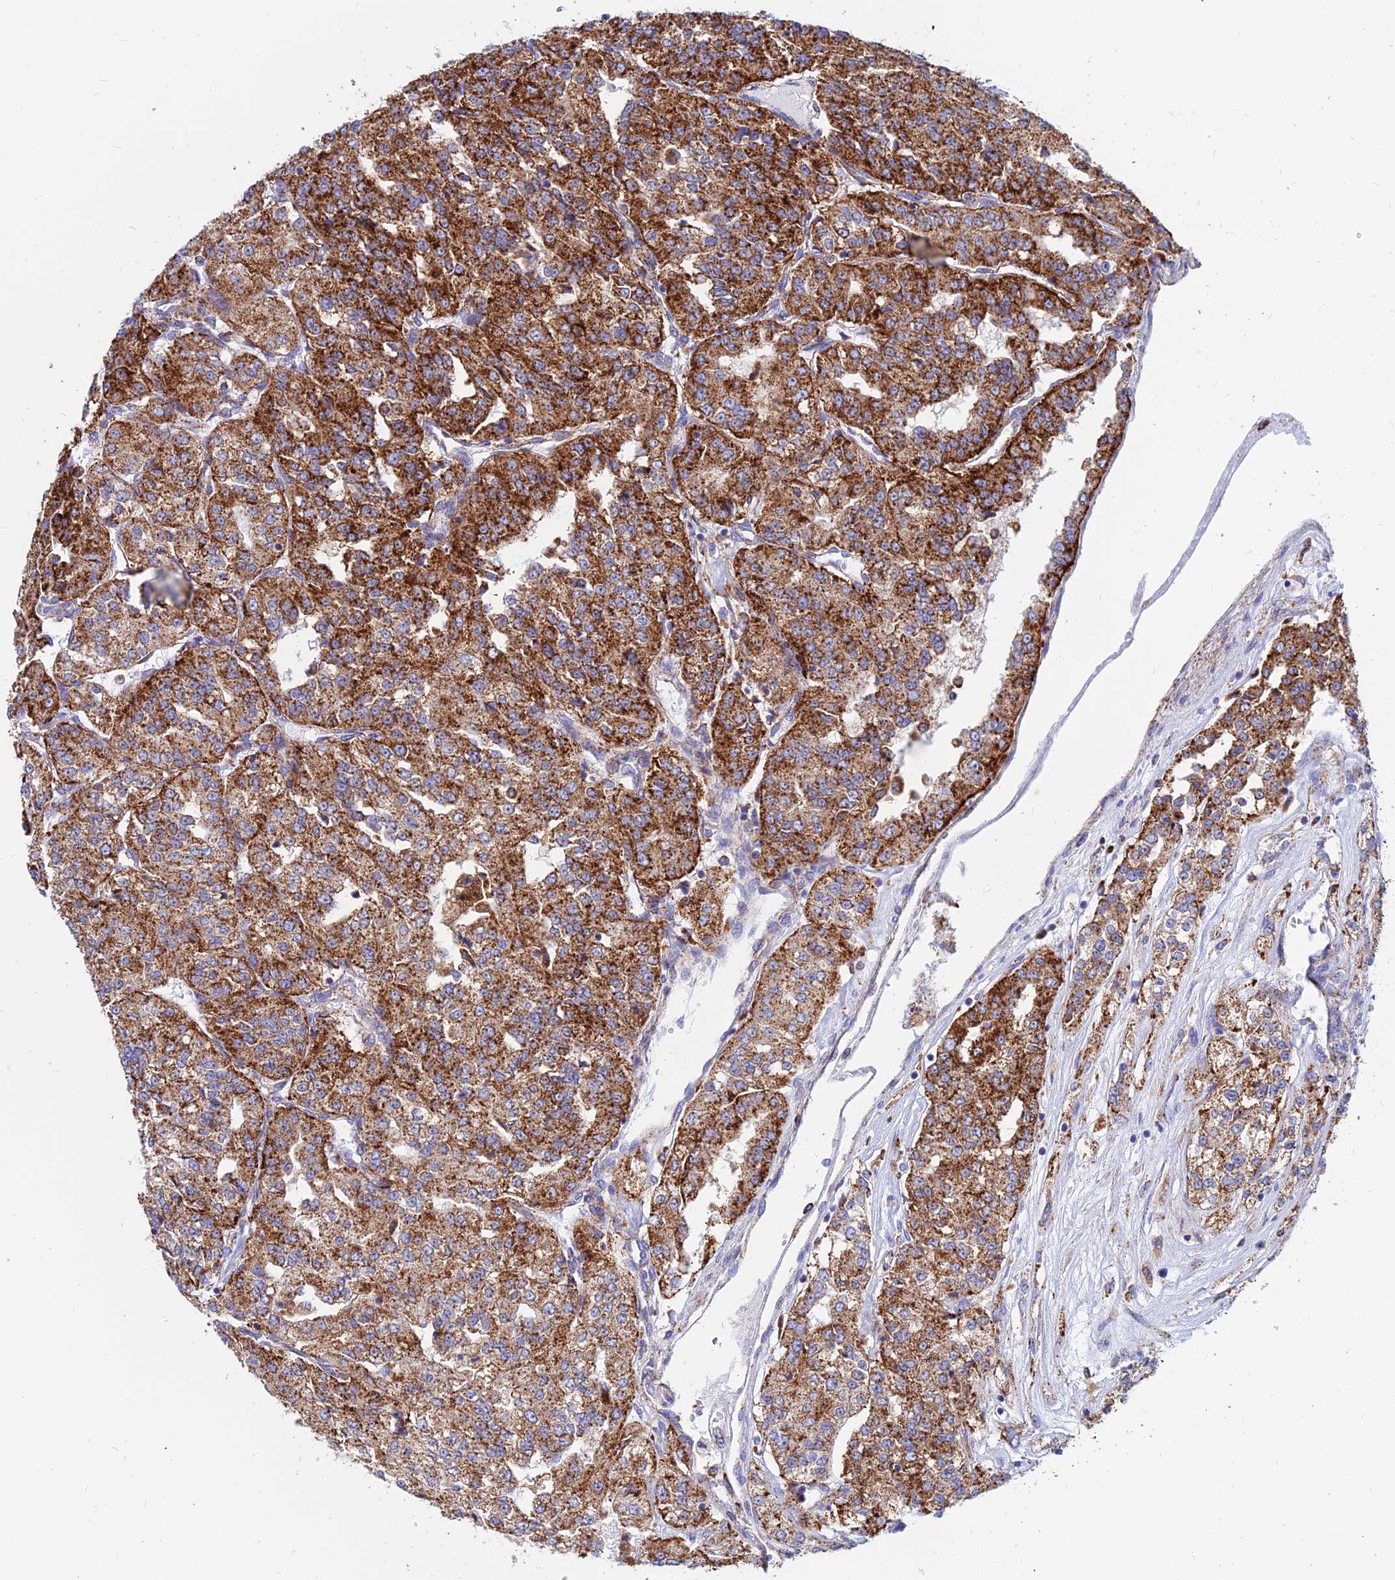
{"staining": {"intensity": "strong", "quantity": ">75%", "location": "cytoplasmic/membranous"}, "tissue": "renal cancer", "cell_type": "Tumor cells", "image_type": "cancer", "snomed": [{"axis": "morphology", "description": "Adenocarcinoma, NOS"}, {"axis": "topography", "description": "Kidney"}], "caption": "IHC histopathology image of human renal cancer (adenocarcinoma) stained for a protein (brown), which reveals high levels of strong cytoplasmic/membranous staining in about >75% of tumor cells.", "gene": "SPNS1", "patient": {"sex": "female", "age": 63}}